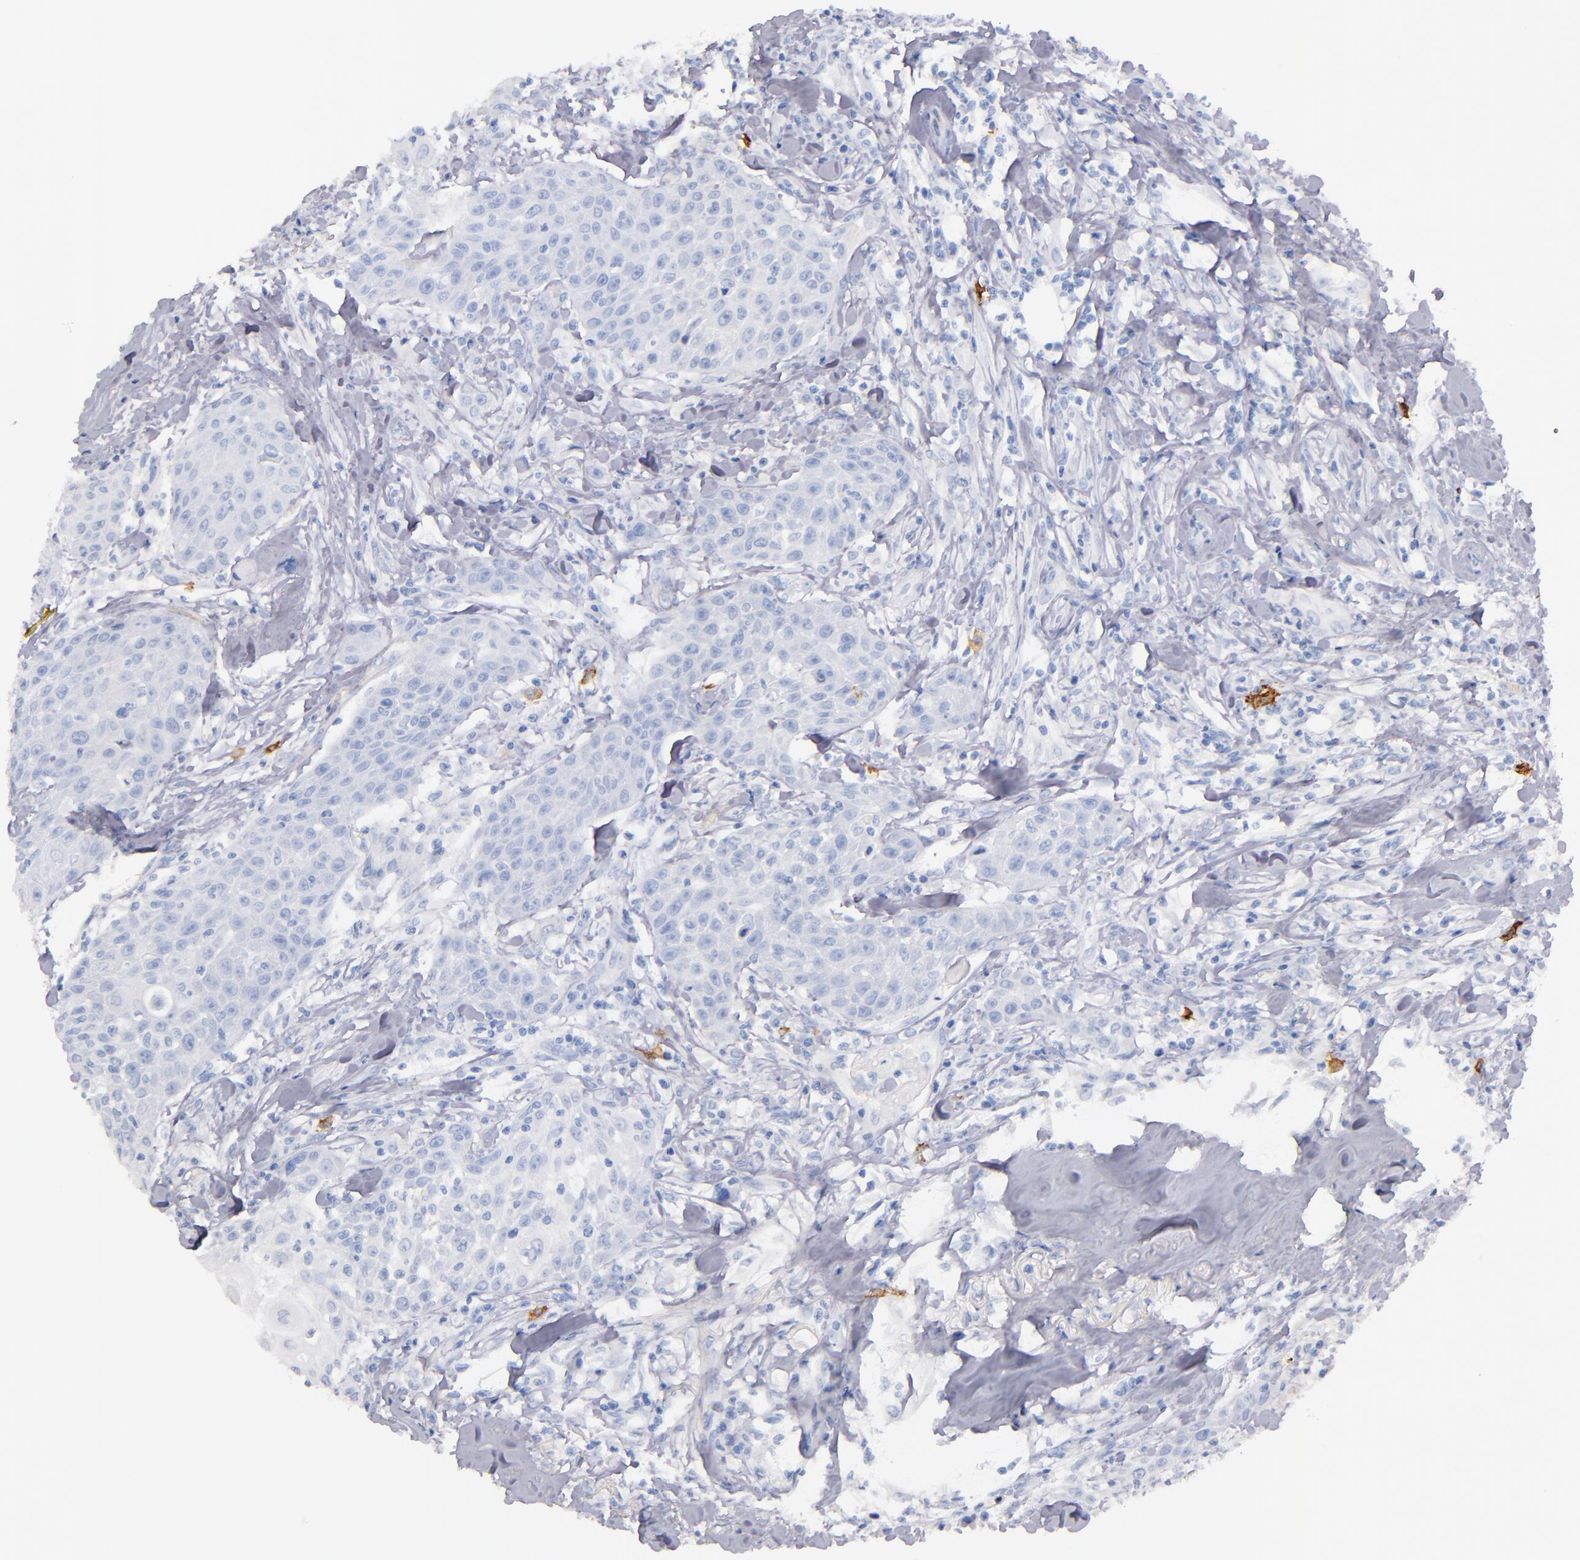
{"staining": {"intensity": "negative", "quantity": "none", "location": "none"}, "tissue": "head and neck cancer", "cell_type": "Tumor cells", "image_type": "cancer", "snomed": [{"axis": "morphology", "description": "Squamous cell carcinoma, NOS"}, {"axis": "topography", "description": "Oral tissue"}, {"axis": "topography", "description": "Head-Neck"}], "caption": "The histopathology image reveals no staining of tumor cells in head and neck cancer.", "gene": "KIT", "patient": {"sex": "female", "age": 82}}